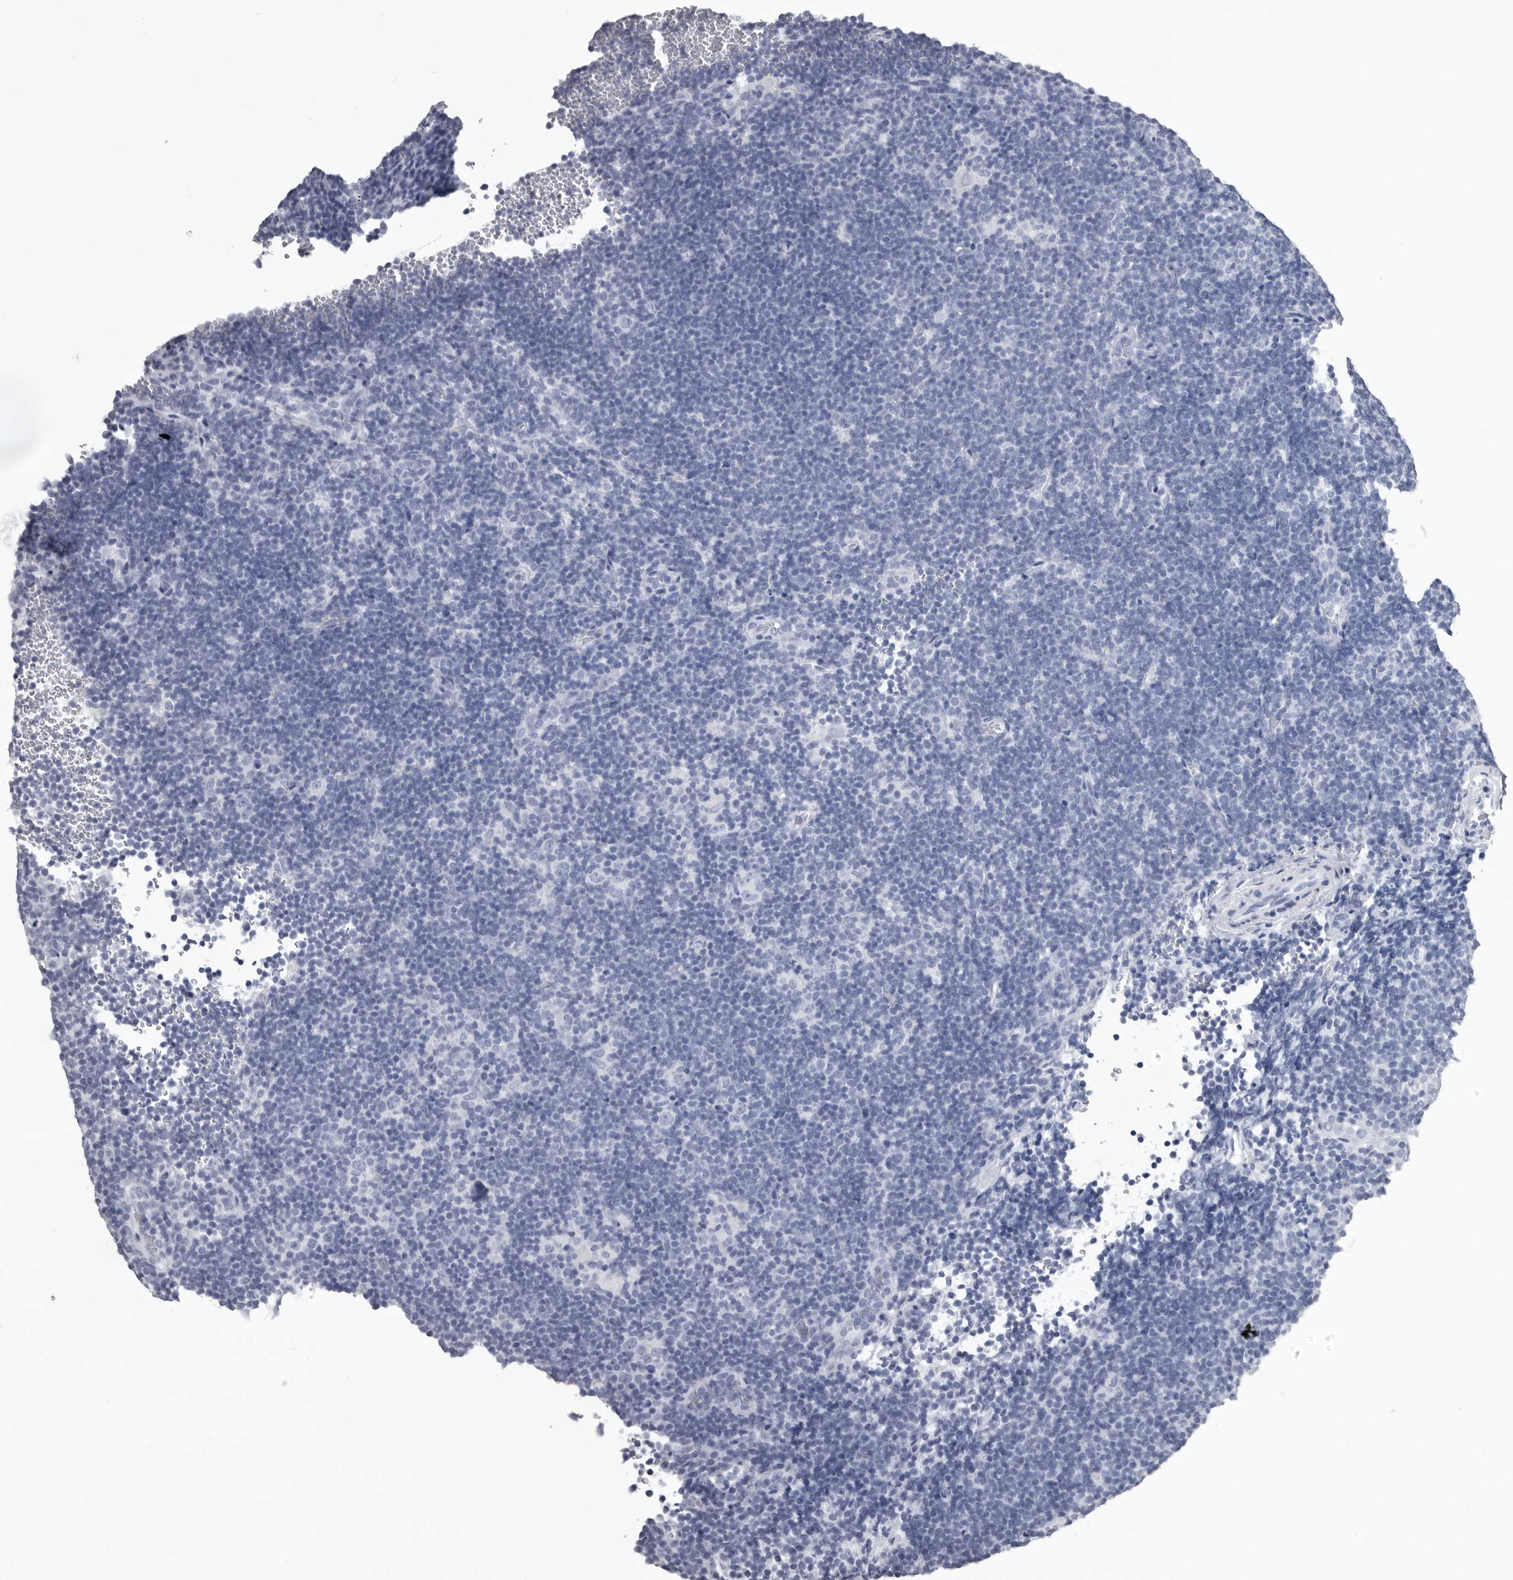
{"staining": {"intensity": "negative", "quantity": "none", "location": "none"}, "tissue": "lymphoma", "cell_type": "Tumor cells", "image_type": "cancer", "snomed": [{"axis": "morphology", "description": "Hodgkin's disease, NOS"}, {"axis": "topography", "description": "Lymph node"}], "caption": "This image is of lymphoma stained with IHC to label a protein in brown with the nuclei are counter-stained blue. There is no positivity in tumor cells. The staining was performed using DAB (3,3'-diaminobenzidine) to visualize the protein expression in brown, while the nuclei were stained in blue with hematoxylin (Magnification: 20x).", "gene": "ALDH5A1", "patient": {"sex": "female", "age": 57}}